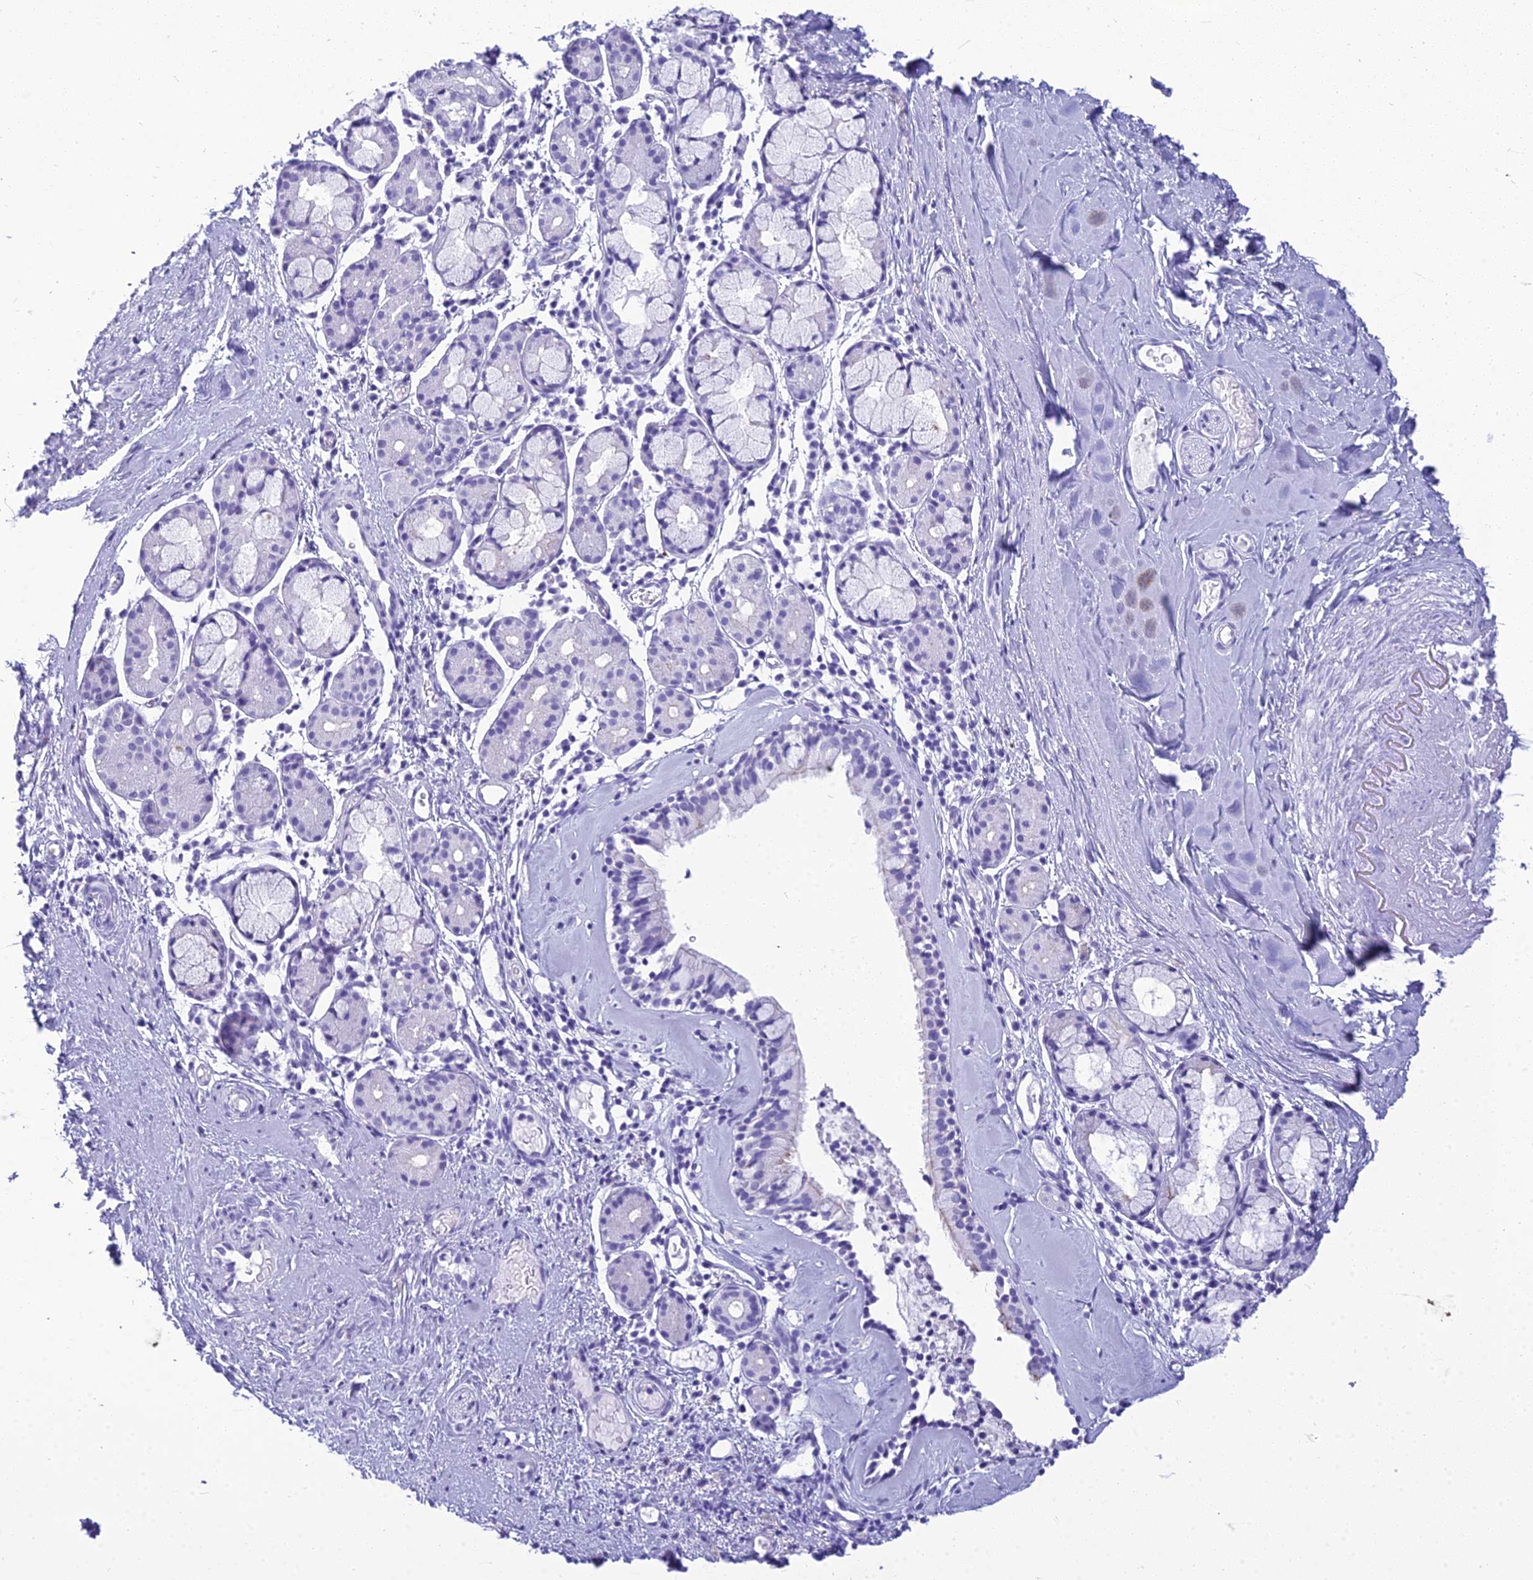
{"staining": {"intensity": "strong", "quantity": "25%-75%", "location": "cytoplasmic/membranous"}, "tissue": "nasopharynx", "cell_type": "Respiratory epithelial cells", "image_type": "normal", "snomed": [{"axis": "morphology", "description": "Normal tissue, NOS"}, {"axis": "topography", "description": "Nasopharynx"}], "caption": "Immunohistochemistry histopathology image of normal nasopharynx stained for a protein (brown), which exhibits high levels of strong cytoplasmic/membranous staining in about 25%-75% of respiratory epithelial cells.", "gene": "ZNF442", "patient": {"sex": "male", "age": 82}}